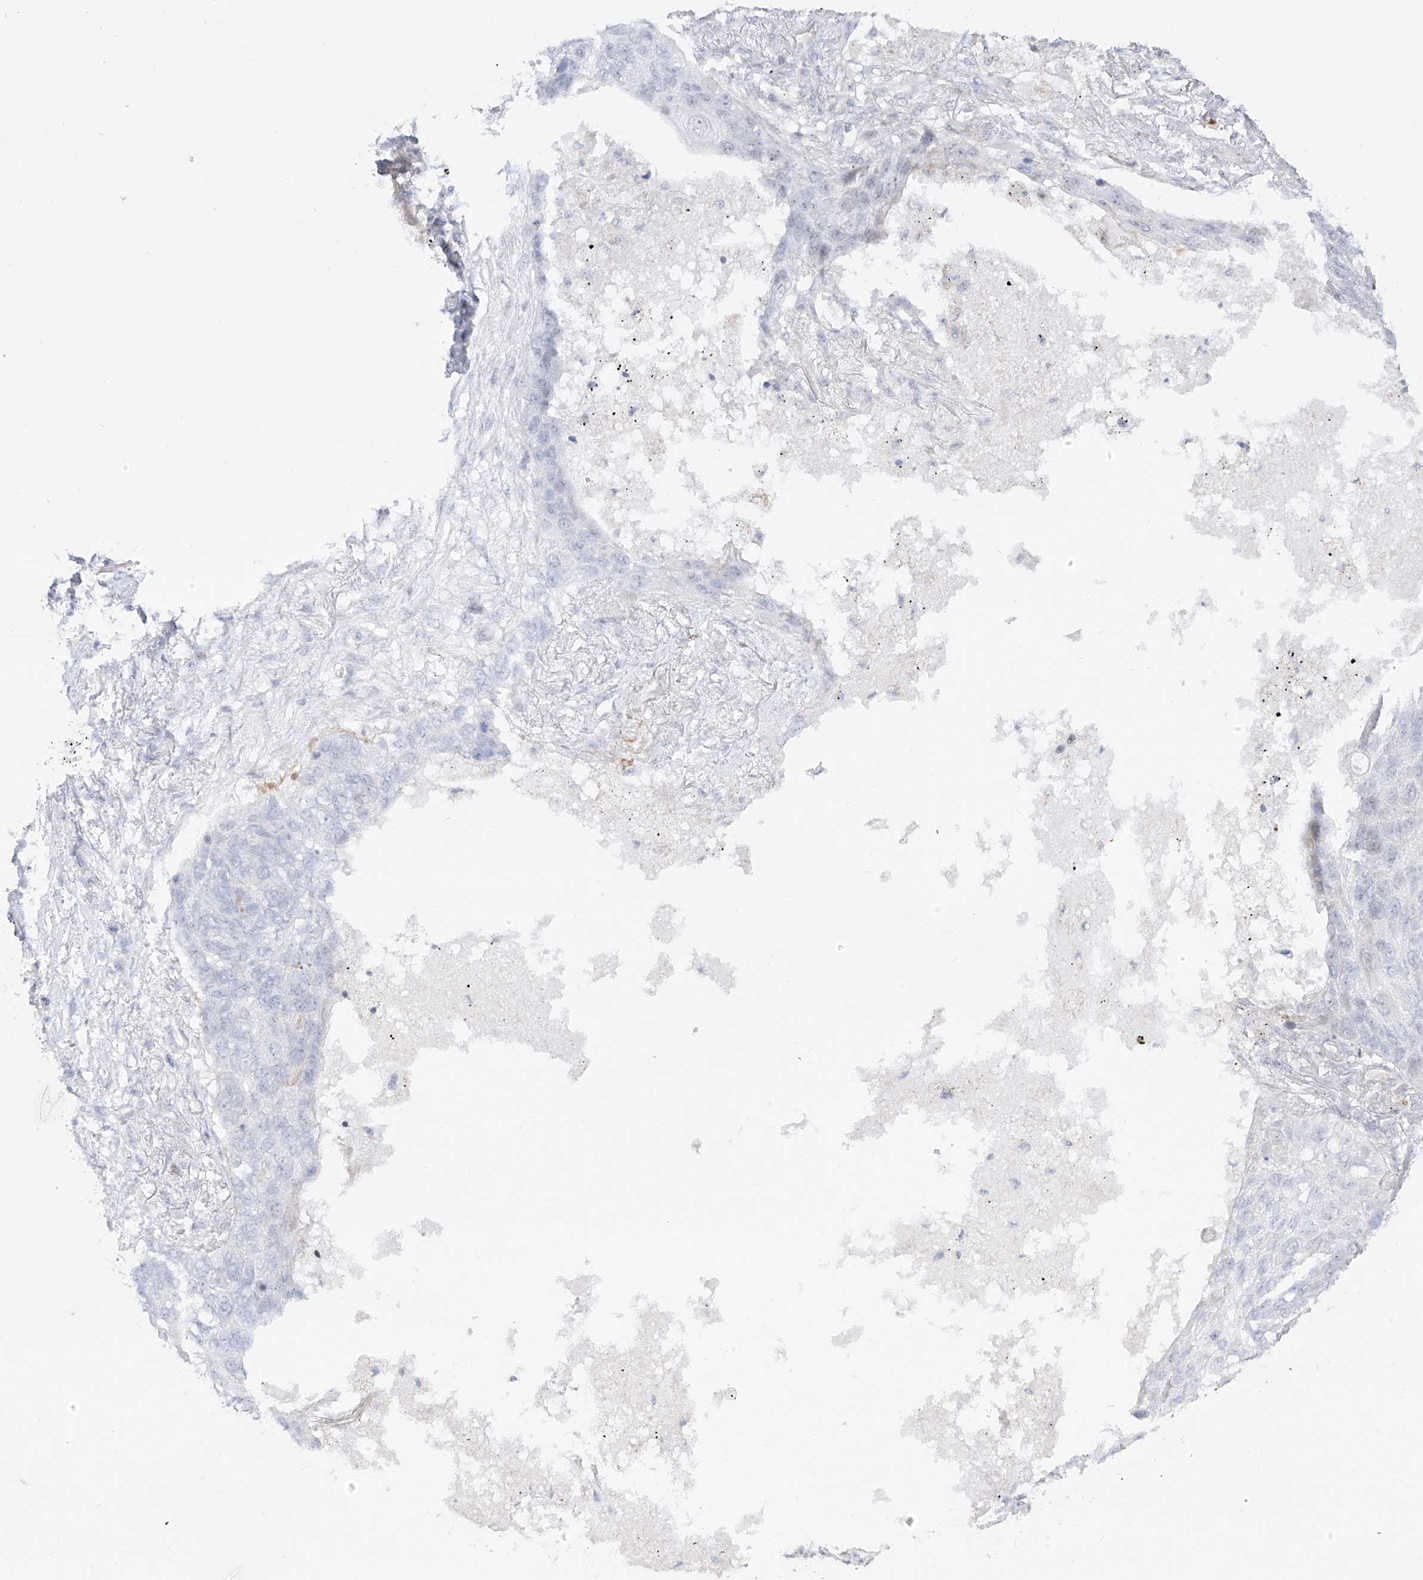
{"staining": {"intensity": "negative", "quantity": "none", "location": "none"}, "tissue": "lung cancer", "cell_type": "Tumor cells", "image_type": "cancer", "snomed": [{"axis": "morphology", "description": "Squamous cell carcinoma, NOS"}, {"axis": "topography", "description": "Lung"}], "caption": "Tumor cells are negative for protein expression in human squamous cell carcinoma (lung). (DAB immunohistochemistry with hematoxylin counter stain).", "gene": "ZNF180", "patient": {"sex": "female", "age": 63}}